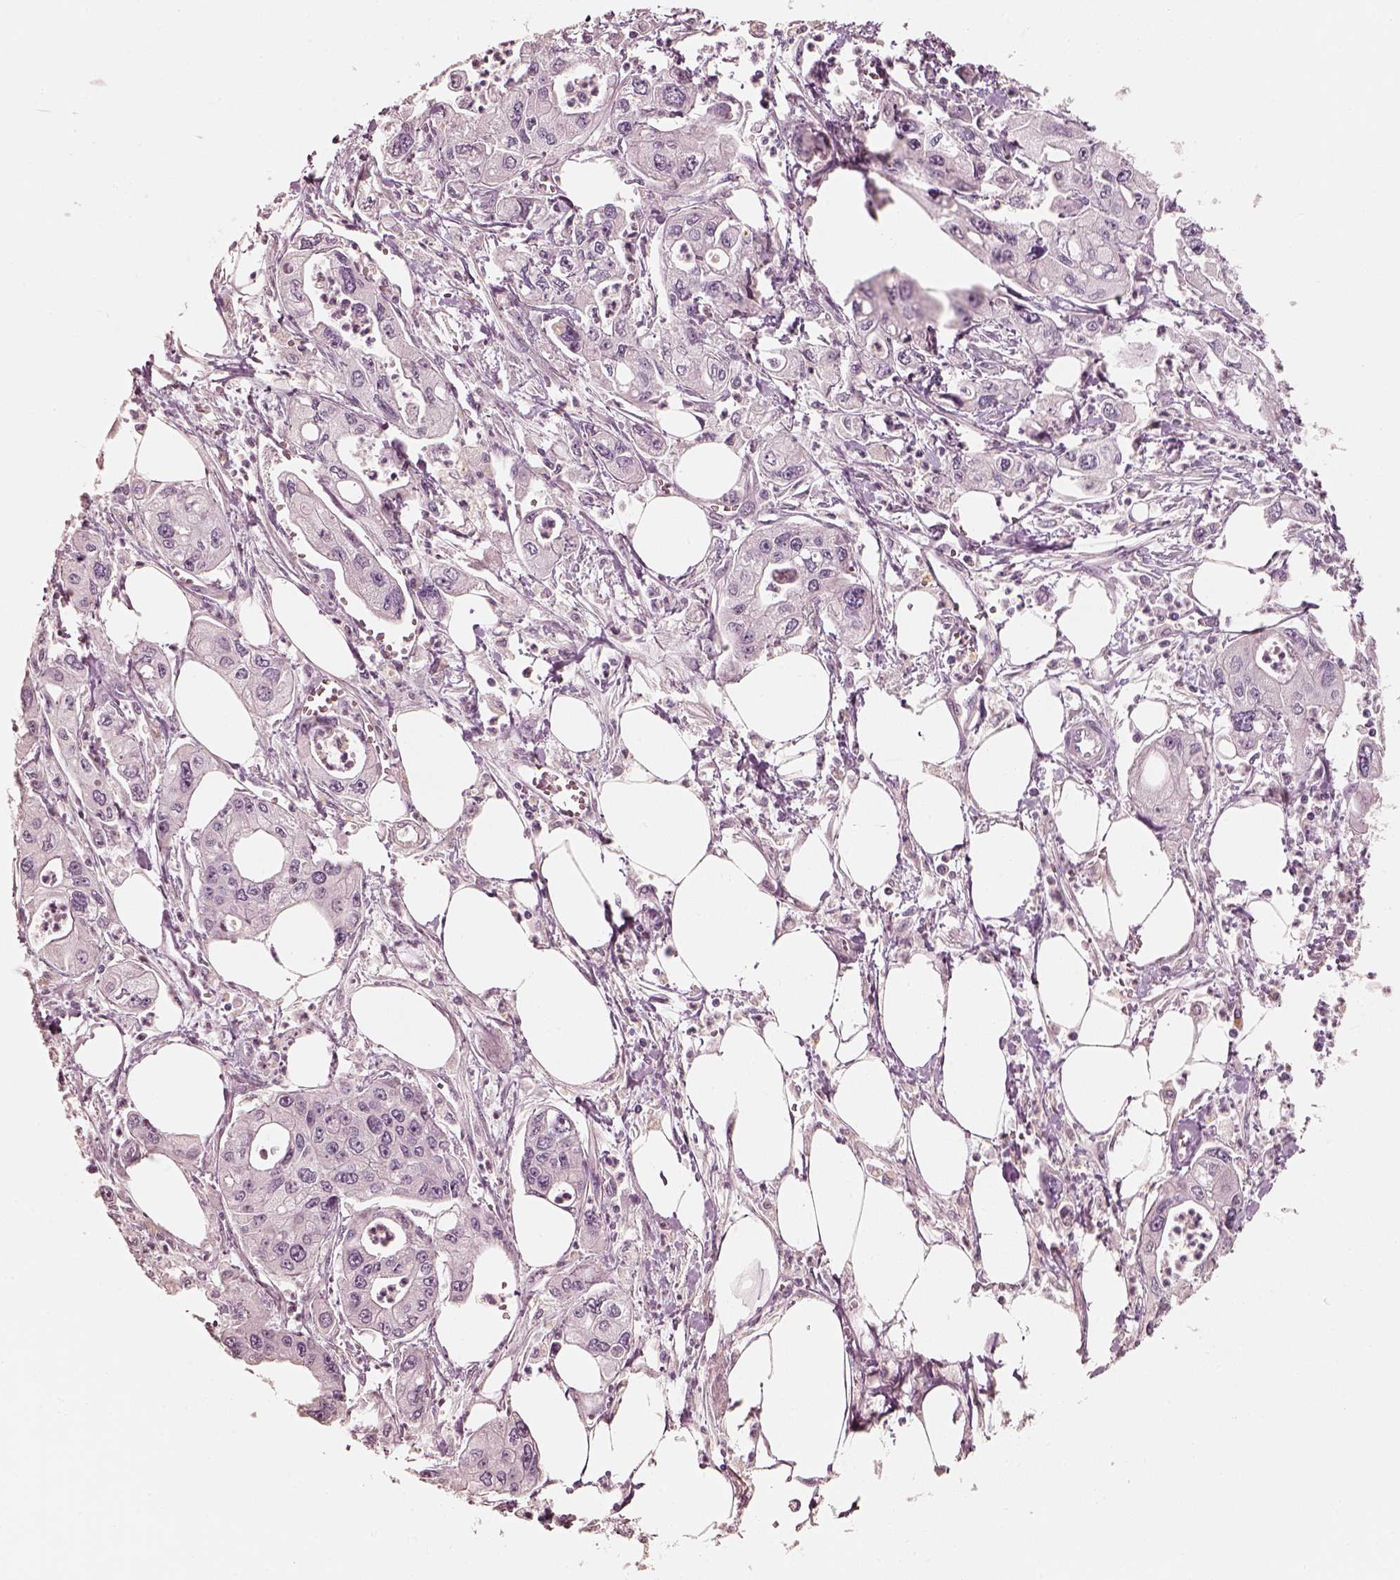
{"staining": {"intensity": "negative", "quantity": "none", "location": "none"}, "tissue": "pancreatic cancer", "cell_type": "Tumor cells", "image_type": "cancer", "snomed": [{"axis": "morphology", "description": "Adenocarcinoma, NOS"}, {"axis": "topography", "description": "Pancreas"}], "caption": "This is a image of immunohistochemistry staining of adenocarcinoma (pancreatic), which shows no staining in tumor cells. (DAB (3,3'-diaminobenzidine) IHC with hematoxylin counter stain).", "gene": "RS1", "patient": {"sex": "male", "age": 70}}